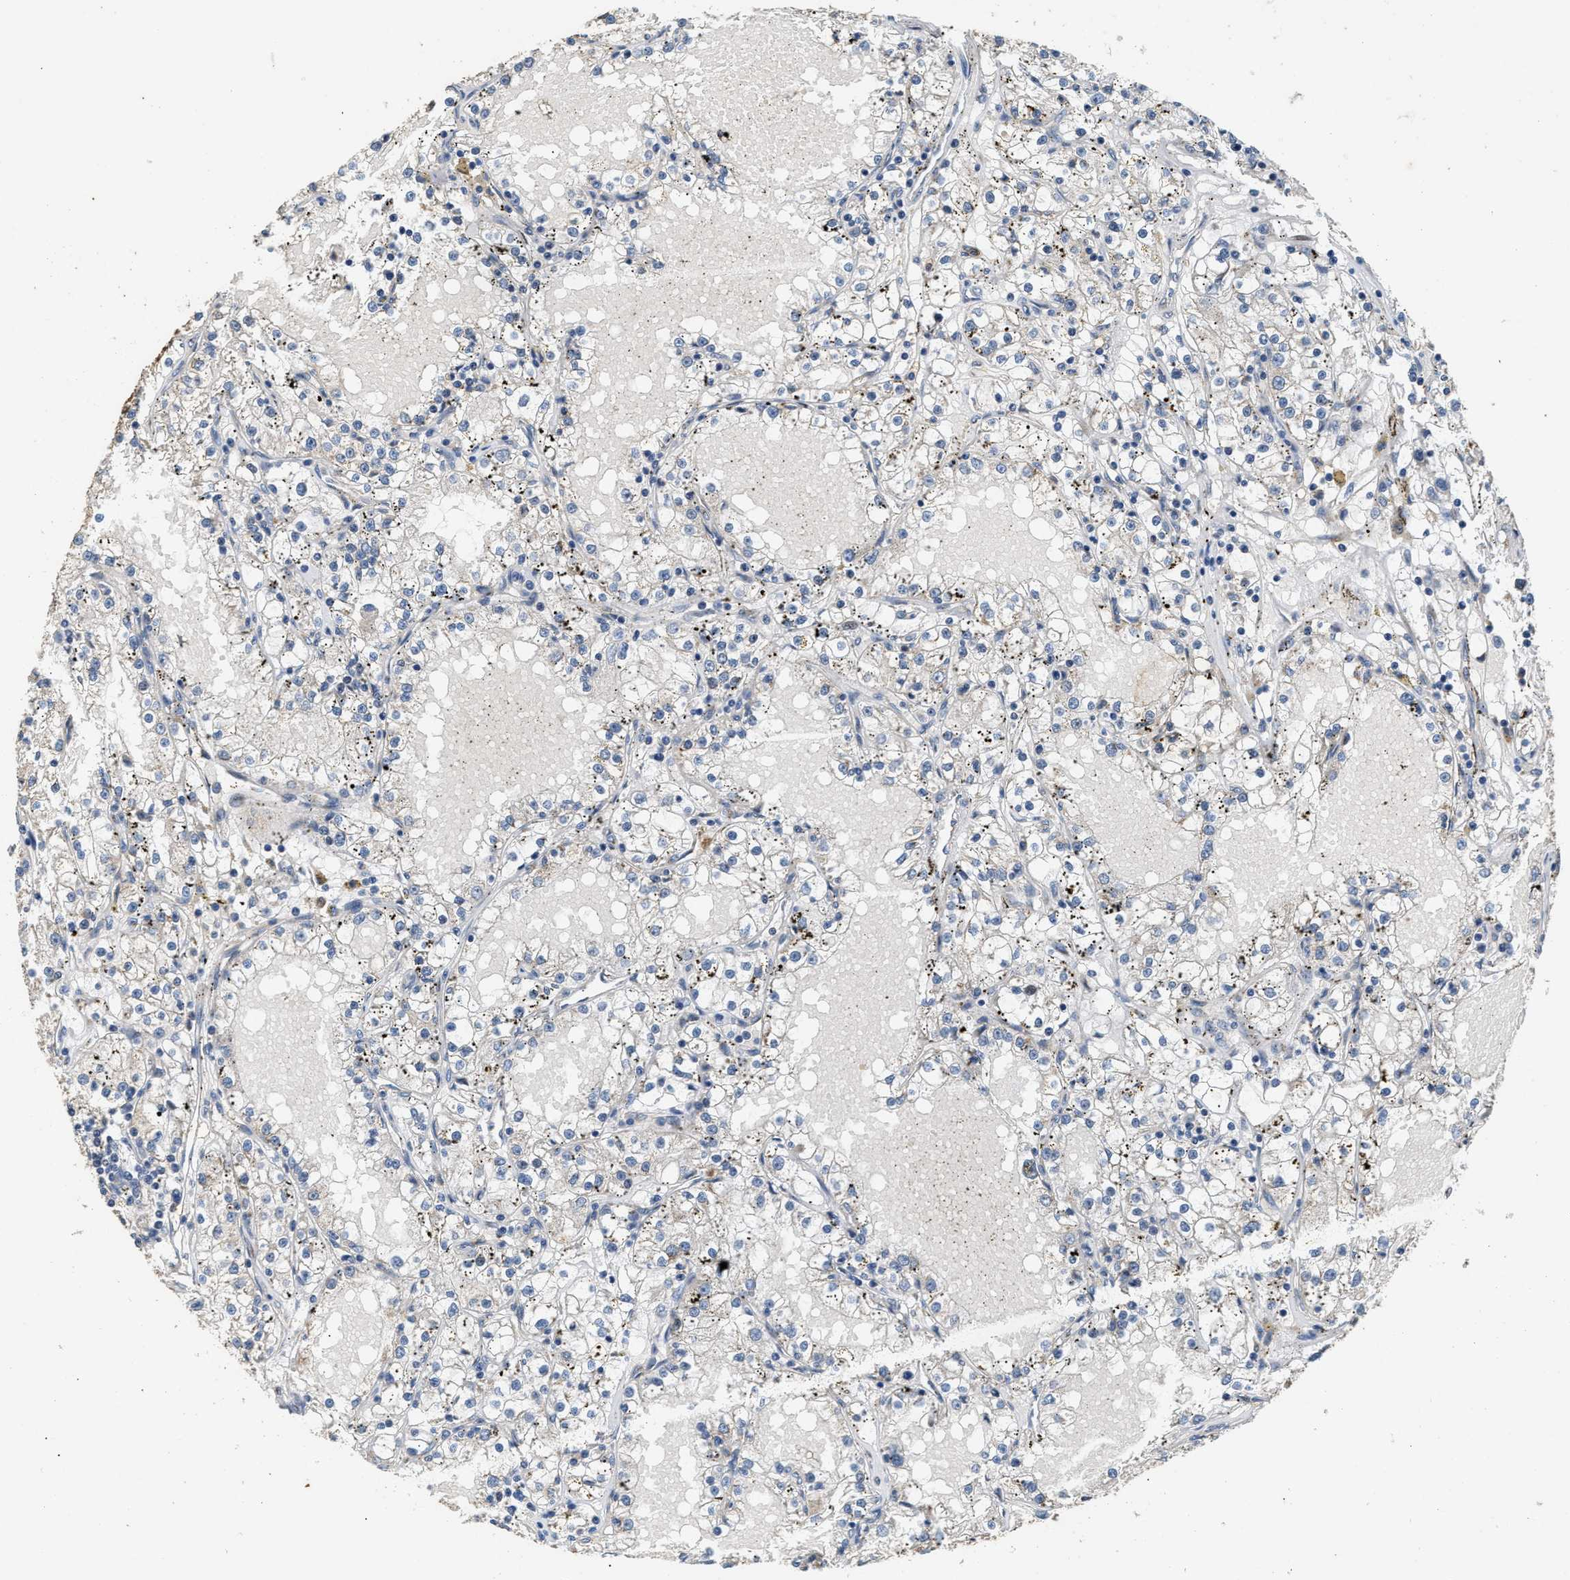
{"staining": {"intensity": "weak", "quantity": "<25%", "location": "cytoplasmic/membranous"}, "tissue": "renal cancer", "cell_type": "Tumor cells", "image_type": "cancer", "snomed": [{"axis": "morphology", "description": "Adenocarcinoma, NOS"}, {"axis": "topography", "description": "Kidney"}], "caption": "This photomicrograph is of renal cancer stained with immunohistochemistry to label a protein in brown with the nuclei are counter-stained blue. There is no staining in tumor cells.", "gene": "CHUK", "patient": {"sex": "male", "age": 56}}